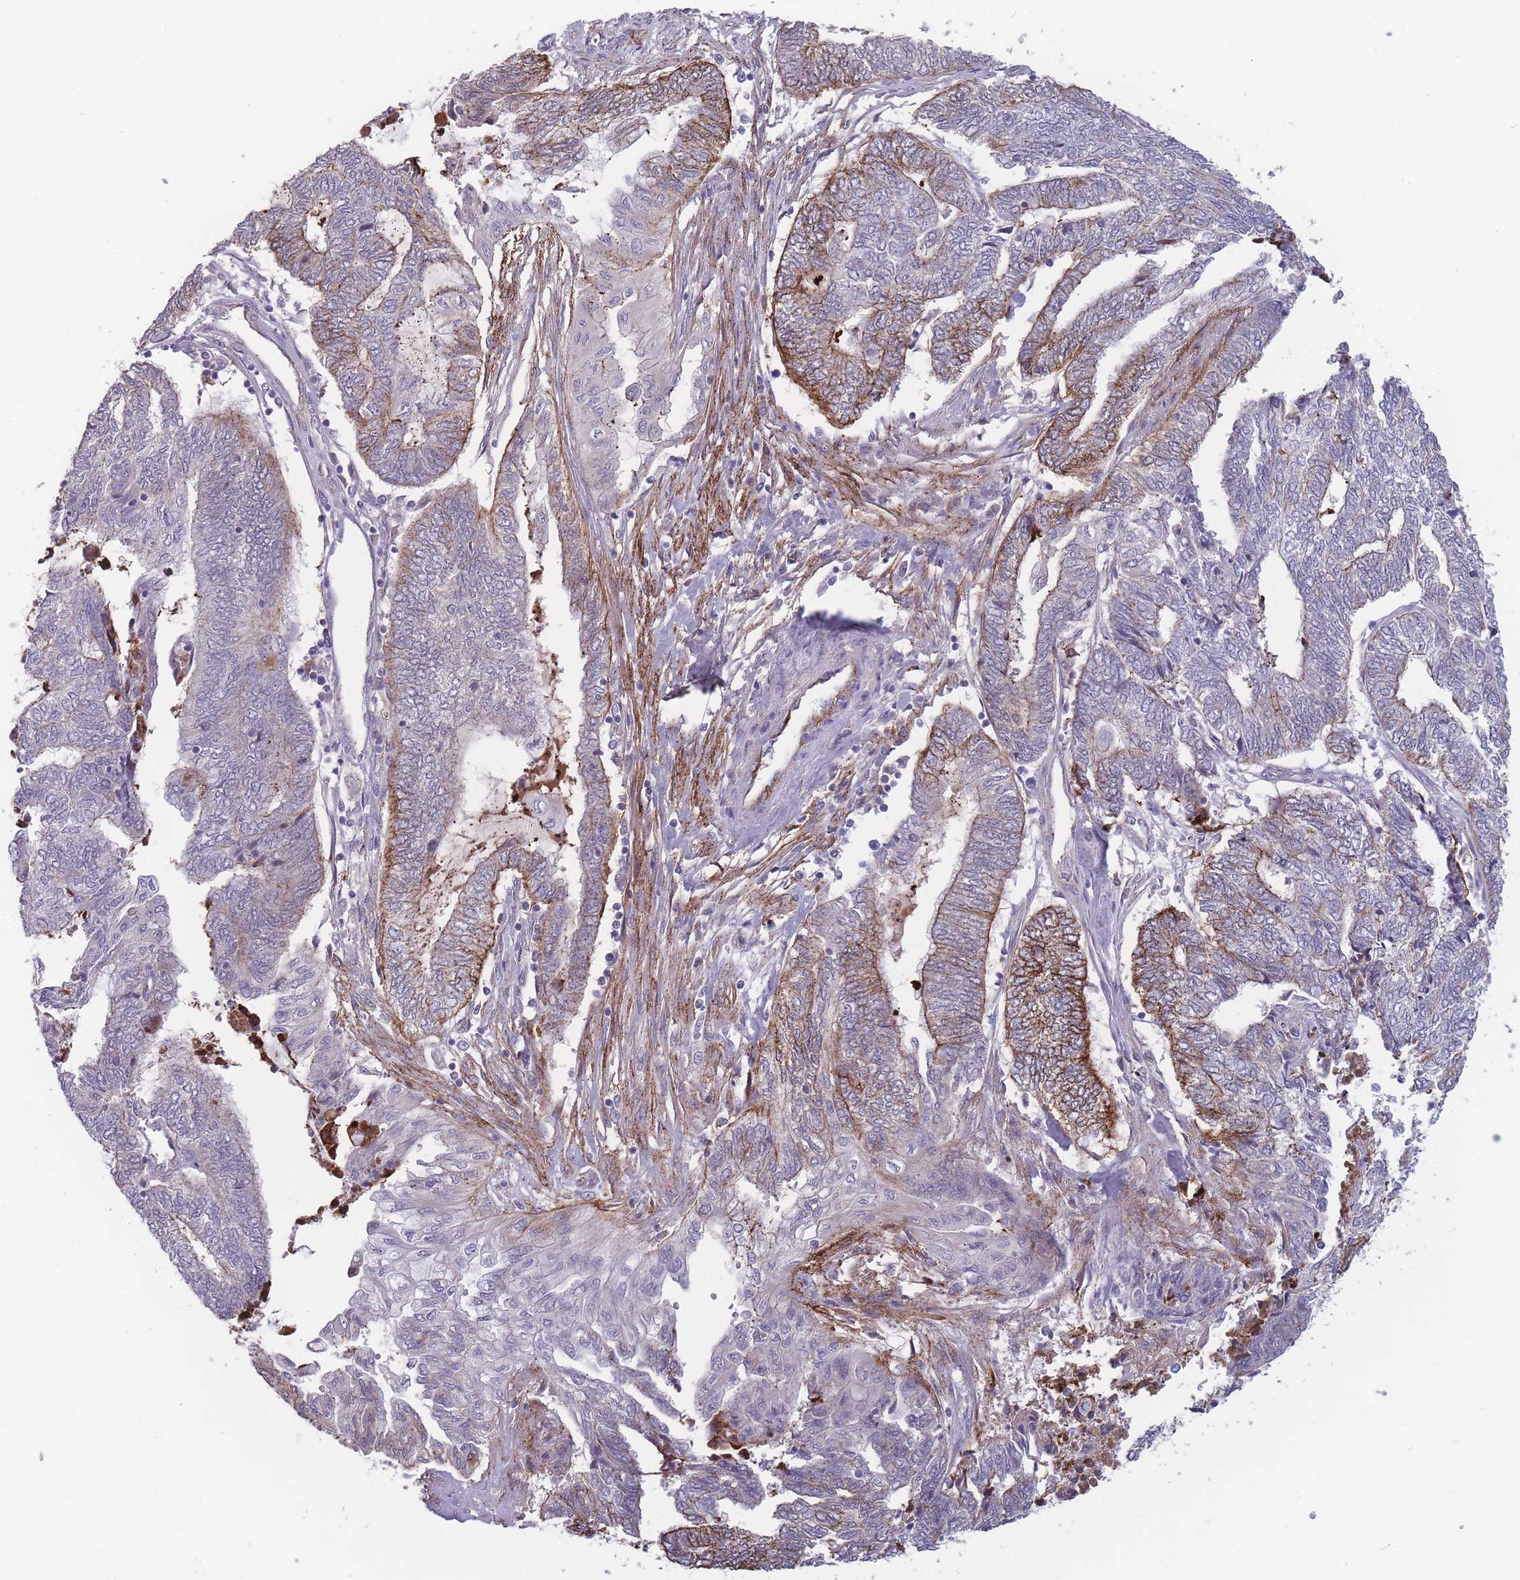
{"staining": {"intensity": "moderate", "quantity": "<25%", "location": "cytoplasmic/membranous"}, "tissue": "endometrial cancer", "cell_type": "Tumor cells", "image_type": "cancer", "snomed": [{"axis": "morphology", "description": "Adenocarcinoma, NOS"}, {"axis": "topography", "description": "Uterus"}, {"axis": "topography", "description": "Endometrium"}], "caption": "This histopathology image shows endometrial cancer stained with IHC to label a protein in brown. The cytoplasmic/membranous of tumor cells show moderate positivity for the protein. Nuclei are counter-stained blue.", "gene": "TMEM232", "patient": {"sex": "female", "age": 70}}